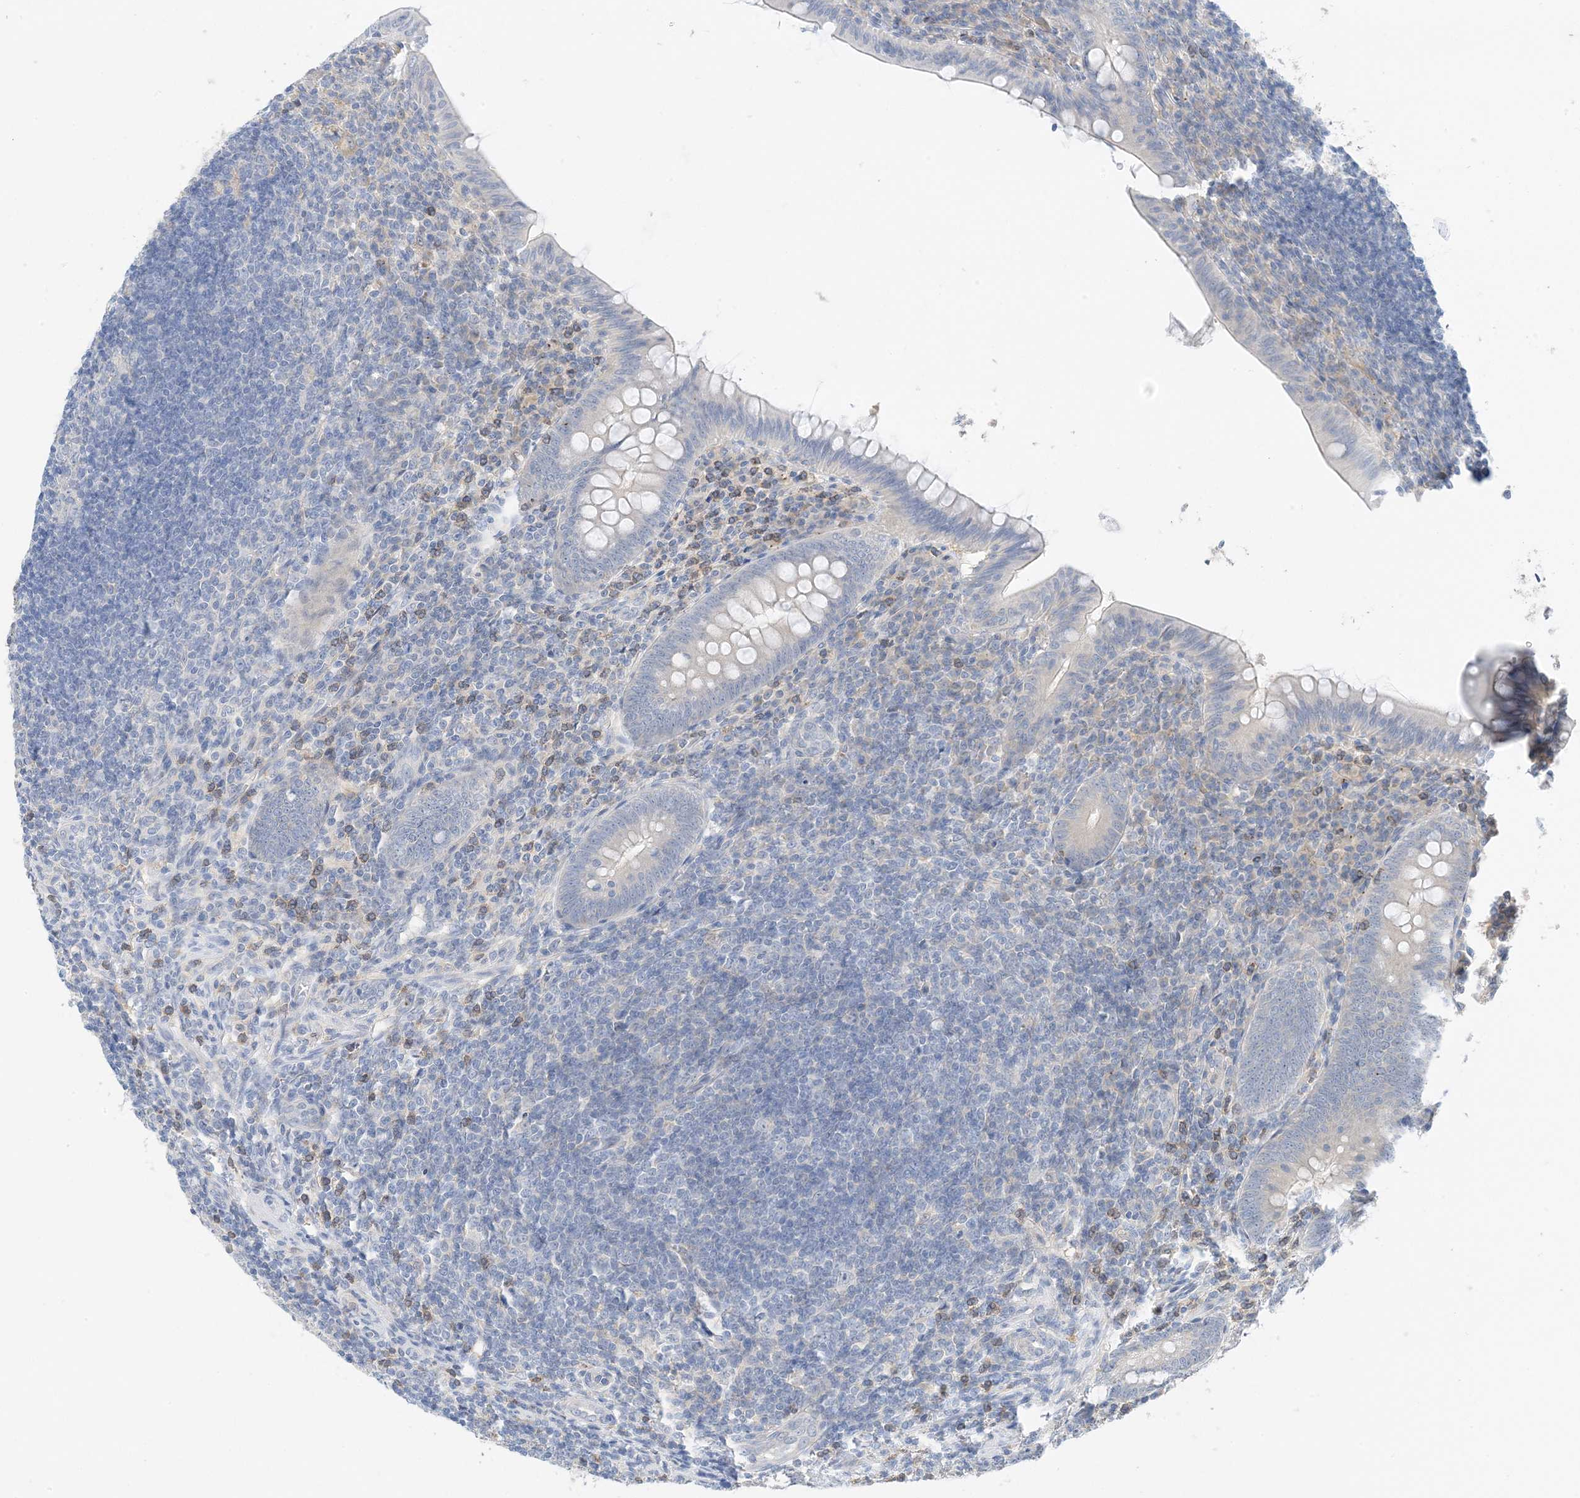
{"staining": {"intensity": "negative", "quantity": "none", "location": "none"}, "tissue": "appendix", "cell_type": "Glandular cells", "image_type": "normal", "snomed": [{"axis": "morphology", "description": "Normal tissue, NOS"}, {"axis": "topography", "description": "Appendix"}], "caption": "Immunohistochemistry (IHC) of unremarkable appendix demonstrates no expression in glandular cells.", "gene": "KIFBP", "patient": {"sex": "male", "age": 14}}